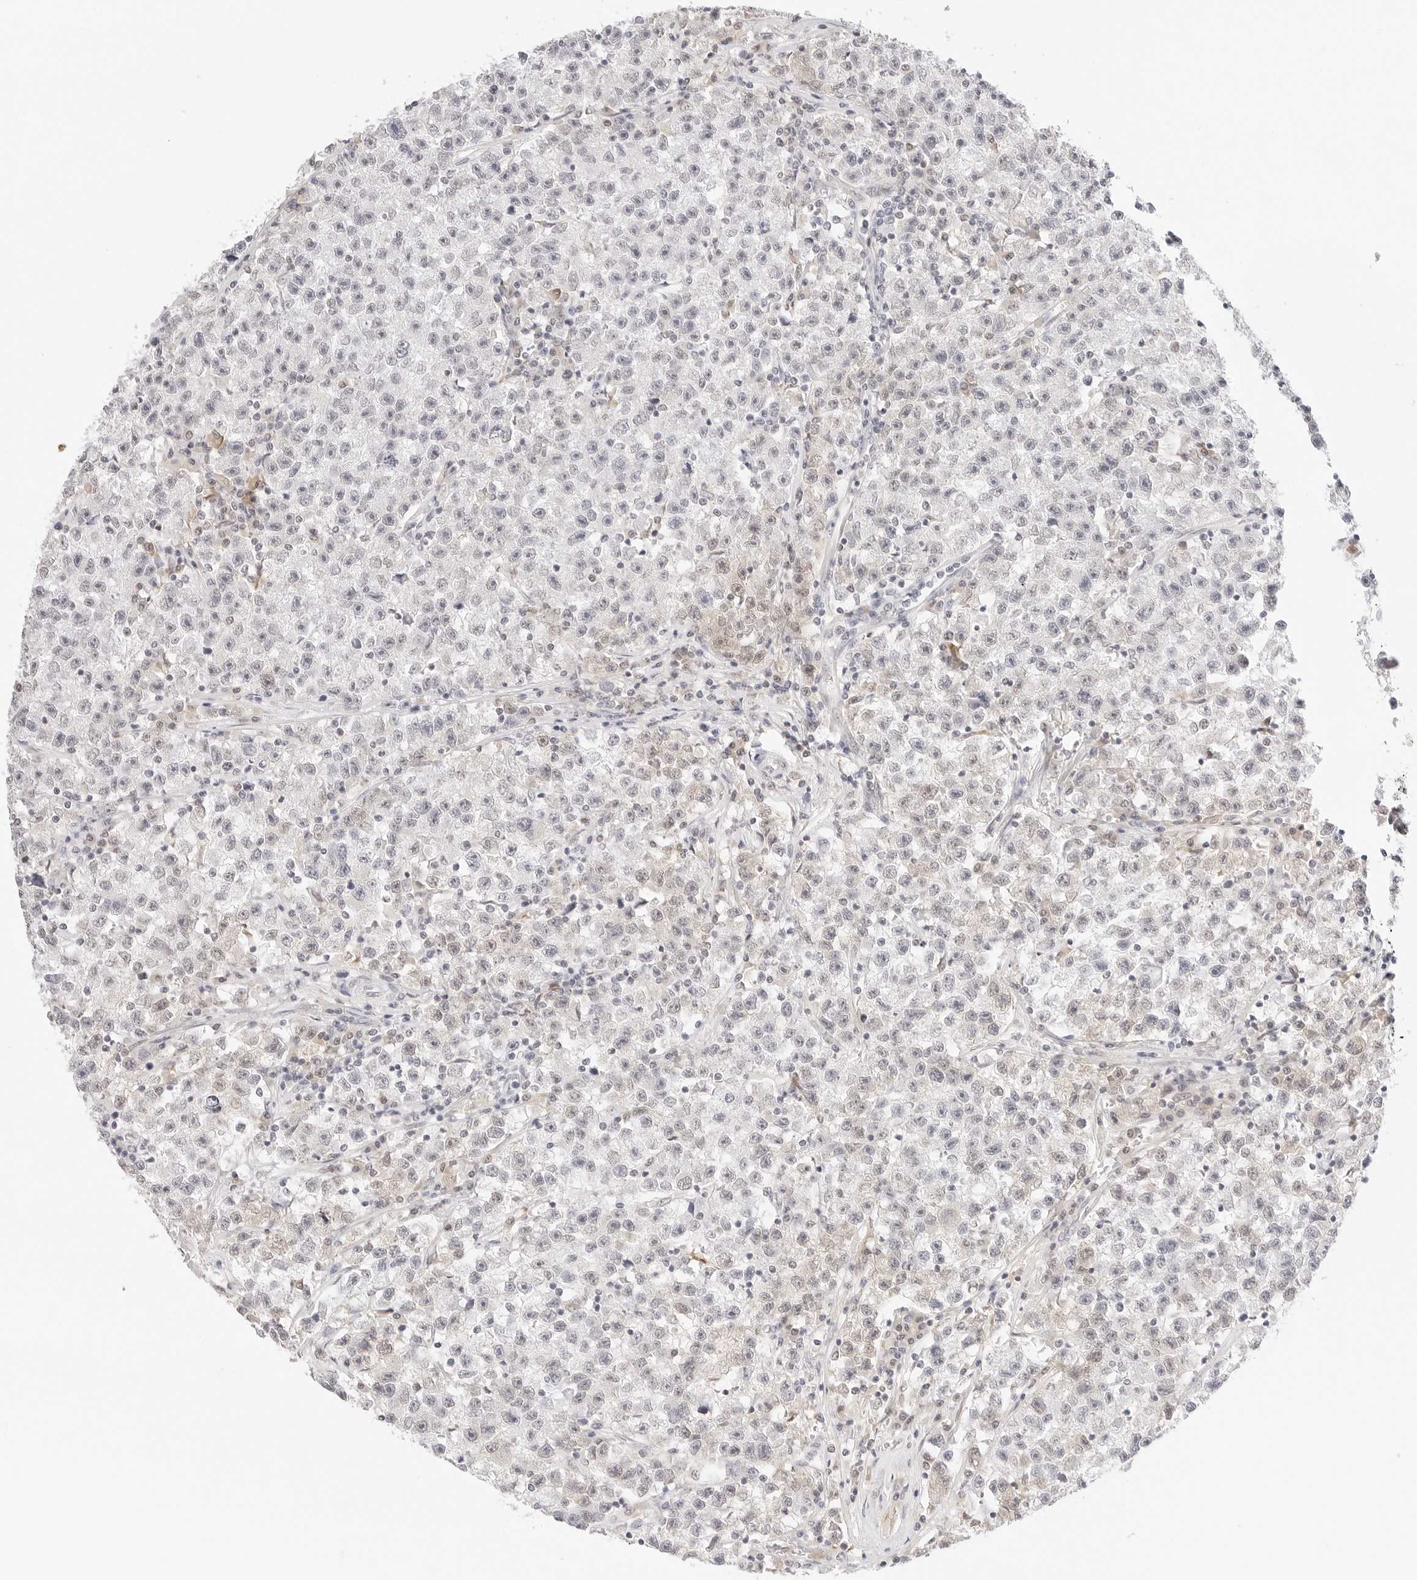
{"staining": {"intensity": "negative", "quantity": "none", "location": "none"}, "tissue": "testis cancer", "cell_type": "Tumor cells", "image_type": "cancer", "snomed": [{"axis": "morphology", "description": "Seminoma, NOS"}, {"axis": "topography", "description": "Testis"}], "caption": "Micrograph shows no protein expression in tumor cells of testis seminoma tissue. The staining is performed using DAB (3,3'-diaminobenzidine) brown chromogen with nuclei counter-stained in using hematoxylin.", "gene": "XKR4", "patient": {"sex": "male", "age": 22}}